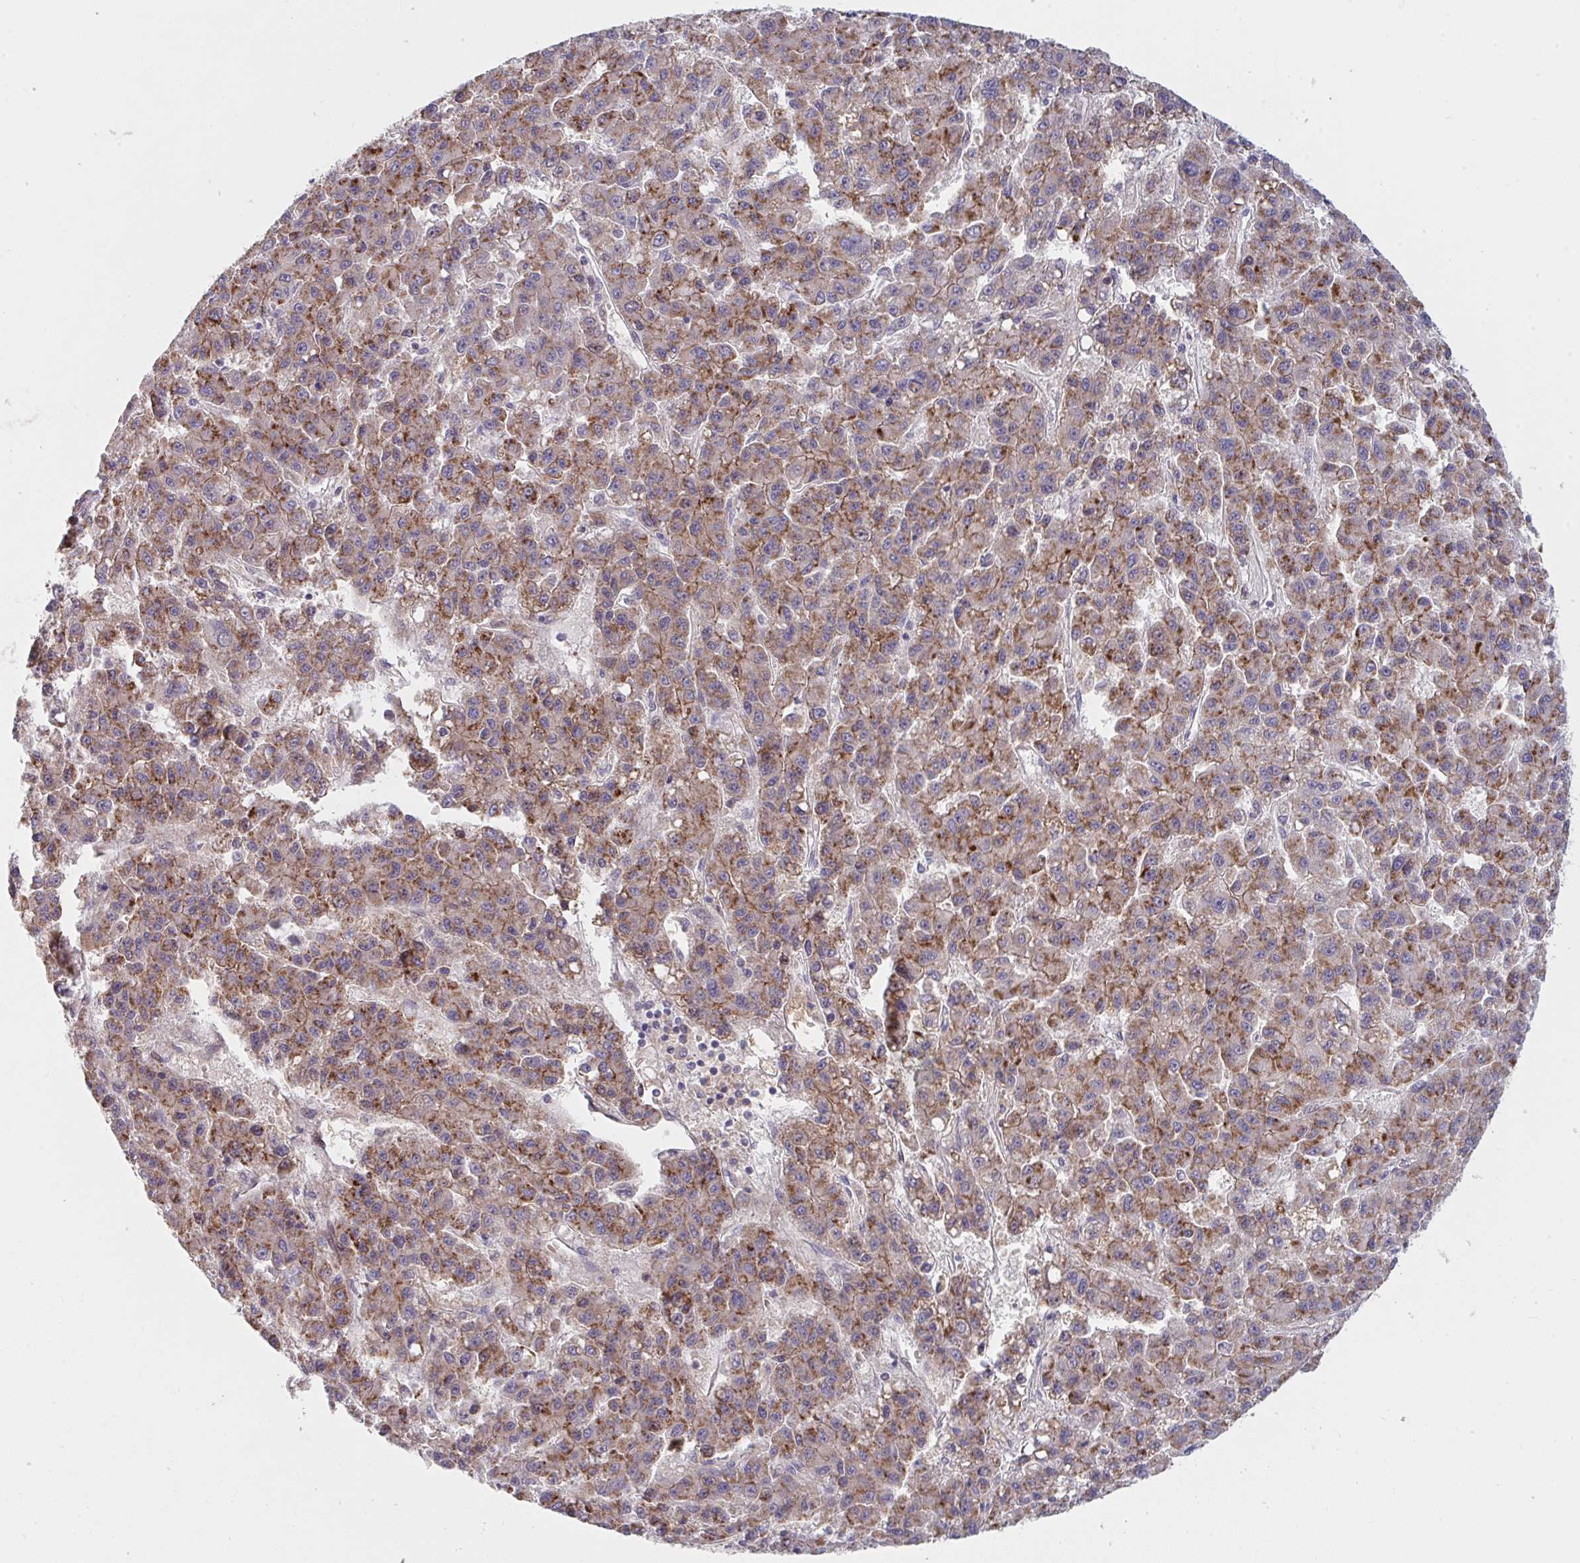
{"staining": {"intensity": "moderate", "quantity": ">75%", "location": "cytoplasmic/membranous"}, "tissue": "liver cancer", "cell_type": "Tumor cells", "image_type": "cancer", "snomed": [{"axis": "morphology", "description": "Carcinoma, Hepatocellular, NOS"}, {"axis": "topography", "description": "Liver"}], "caption": "Hepatocellular carcinoma (liver) was stained to show a protein in brown. There is medium levels of moderate cytoplasmic/membranous staining in approximately >75% of tumor cells.", "gene": "TNFSF4", "patient": {"sex": "male", "age": 70}}